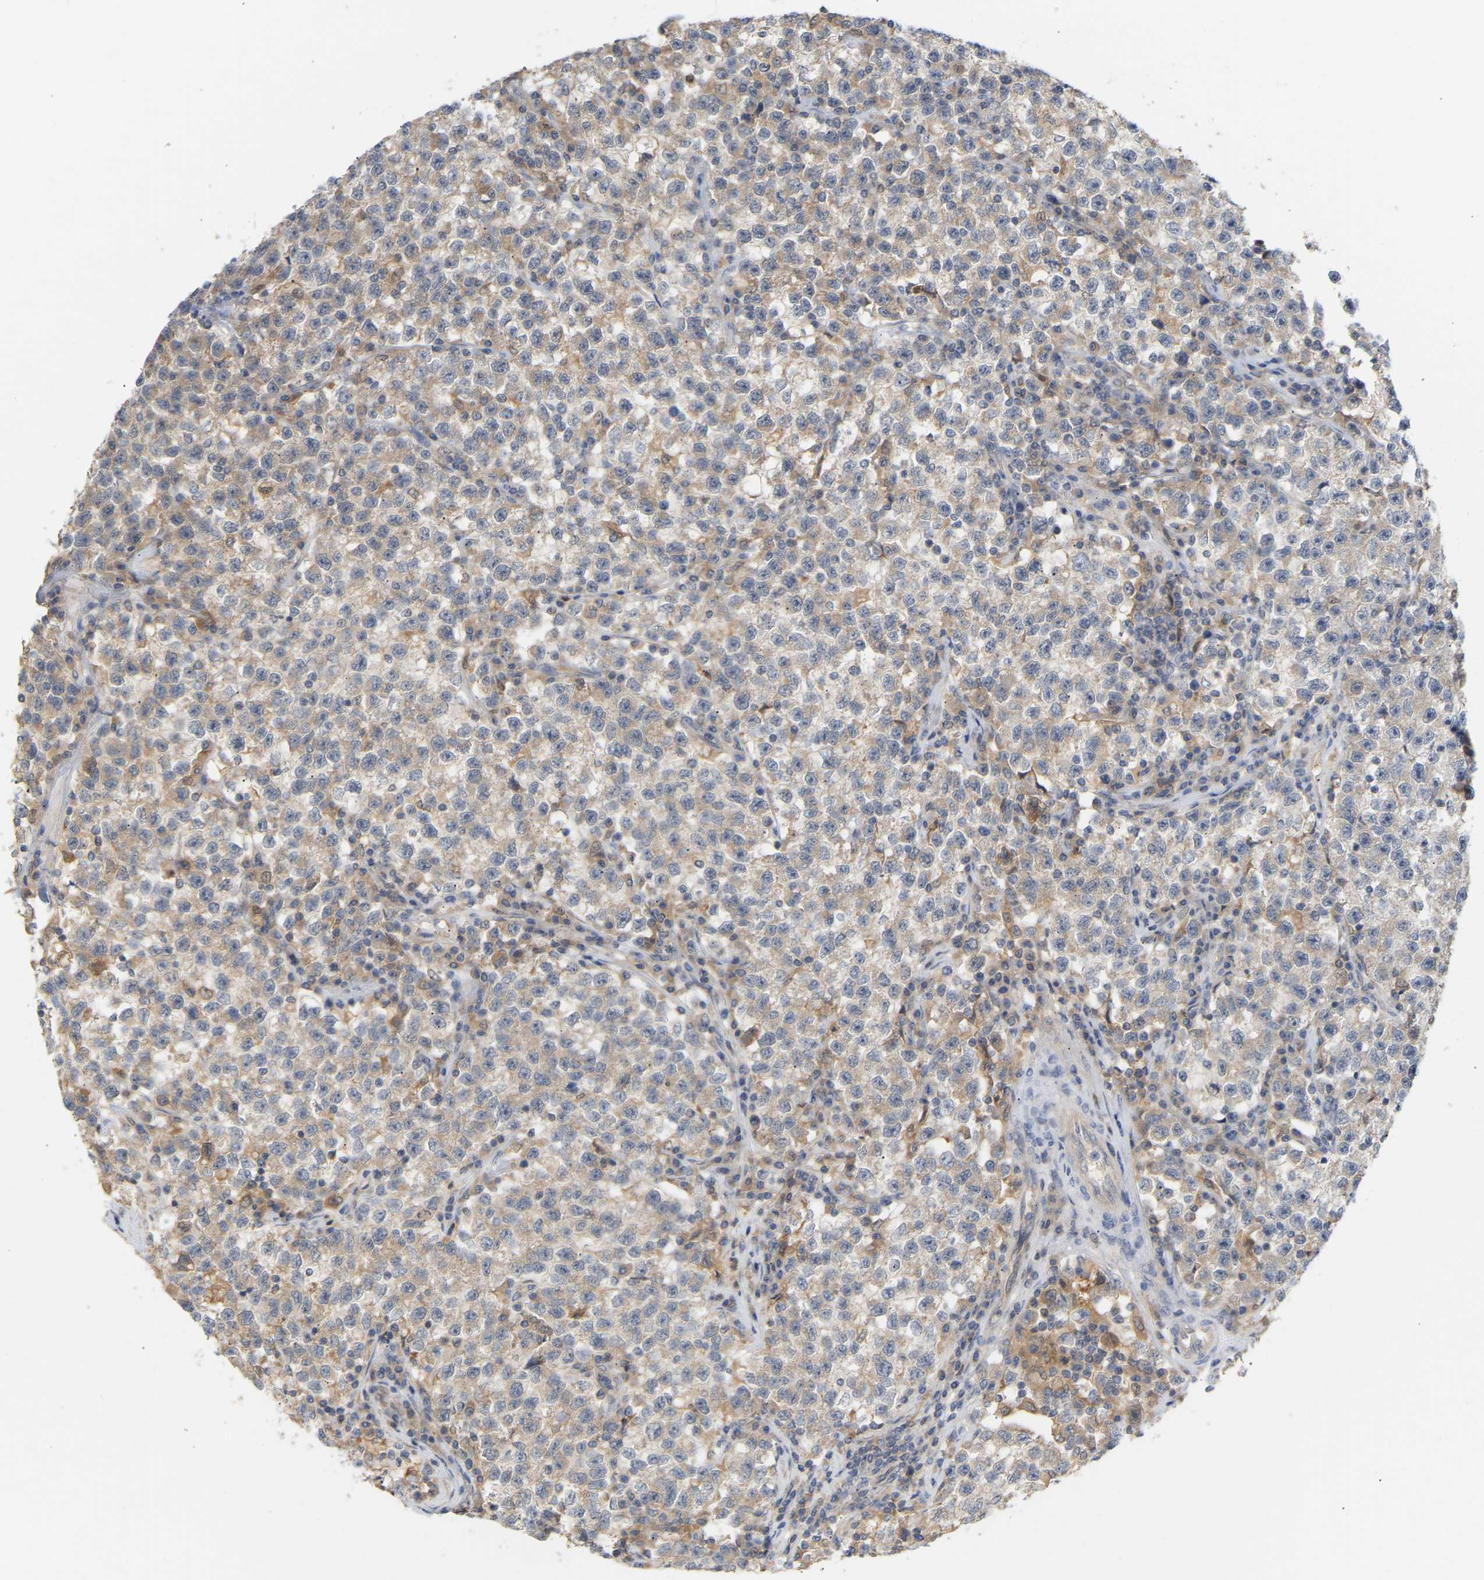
{"staining": {"intensity": "weak", "quantity": ">75%", "location": "cytoplasmic/membranous"}, "tissue": "testis cancer", "cell_type": "Tumor cells", "image_type": "cancer", "snomed": [{"axis": "morphology", "description": "Seminoma, NOS"}, {"axis": "topography", "description": "Testis"}], "caption": "Brown immunohistochemical staining in human testis seminoma exhibits weak cytoplasmic/membranous staining in approximately >75% of tumor cells. The staining is performed using DAB (3,3'-diaminobenzidine) brown chromogen to label protein expression. The nuclei are counter-stained blue using hematoxylin.", "gene": "TPMT", "patient": {"sex": "male", "age": 22}}